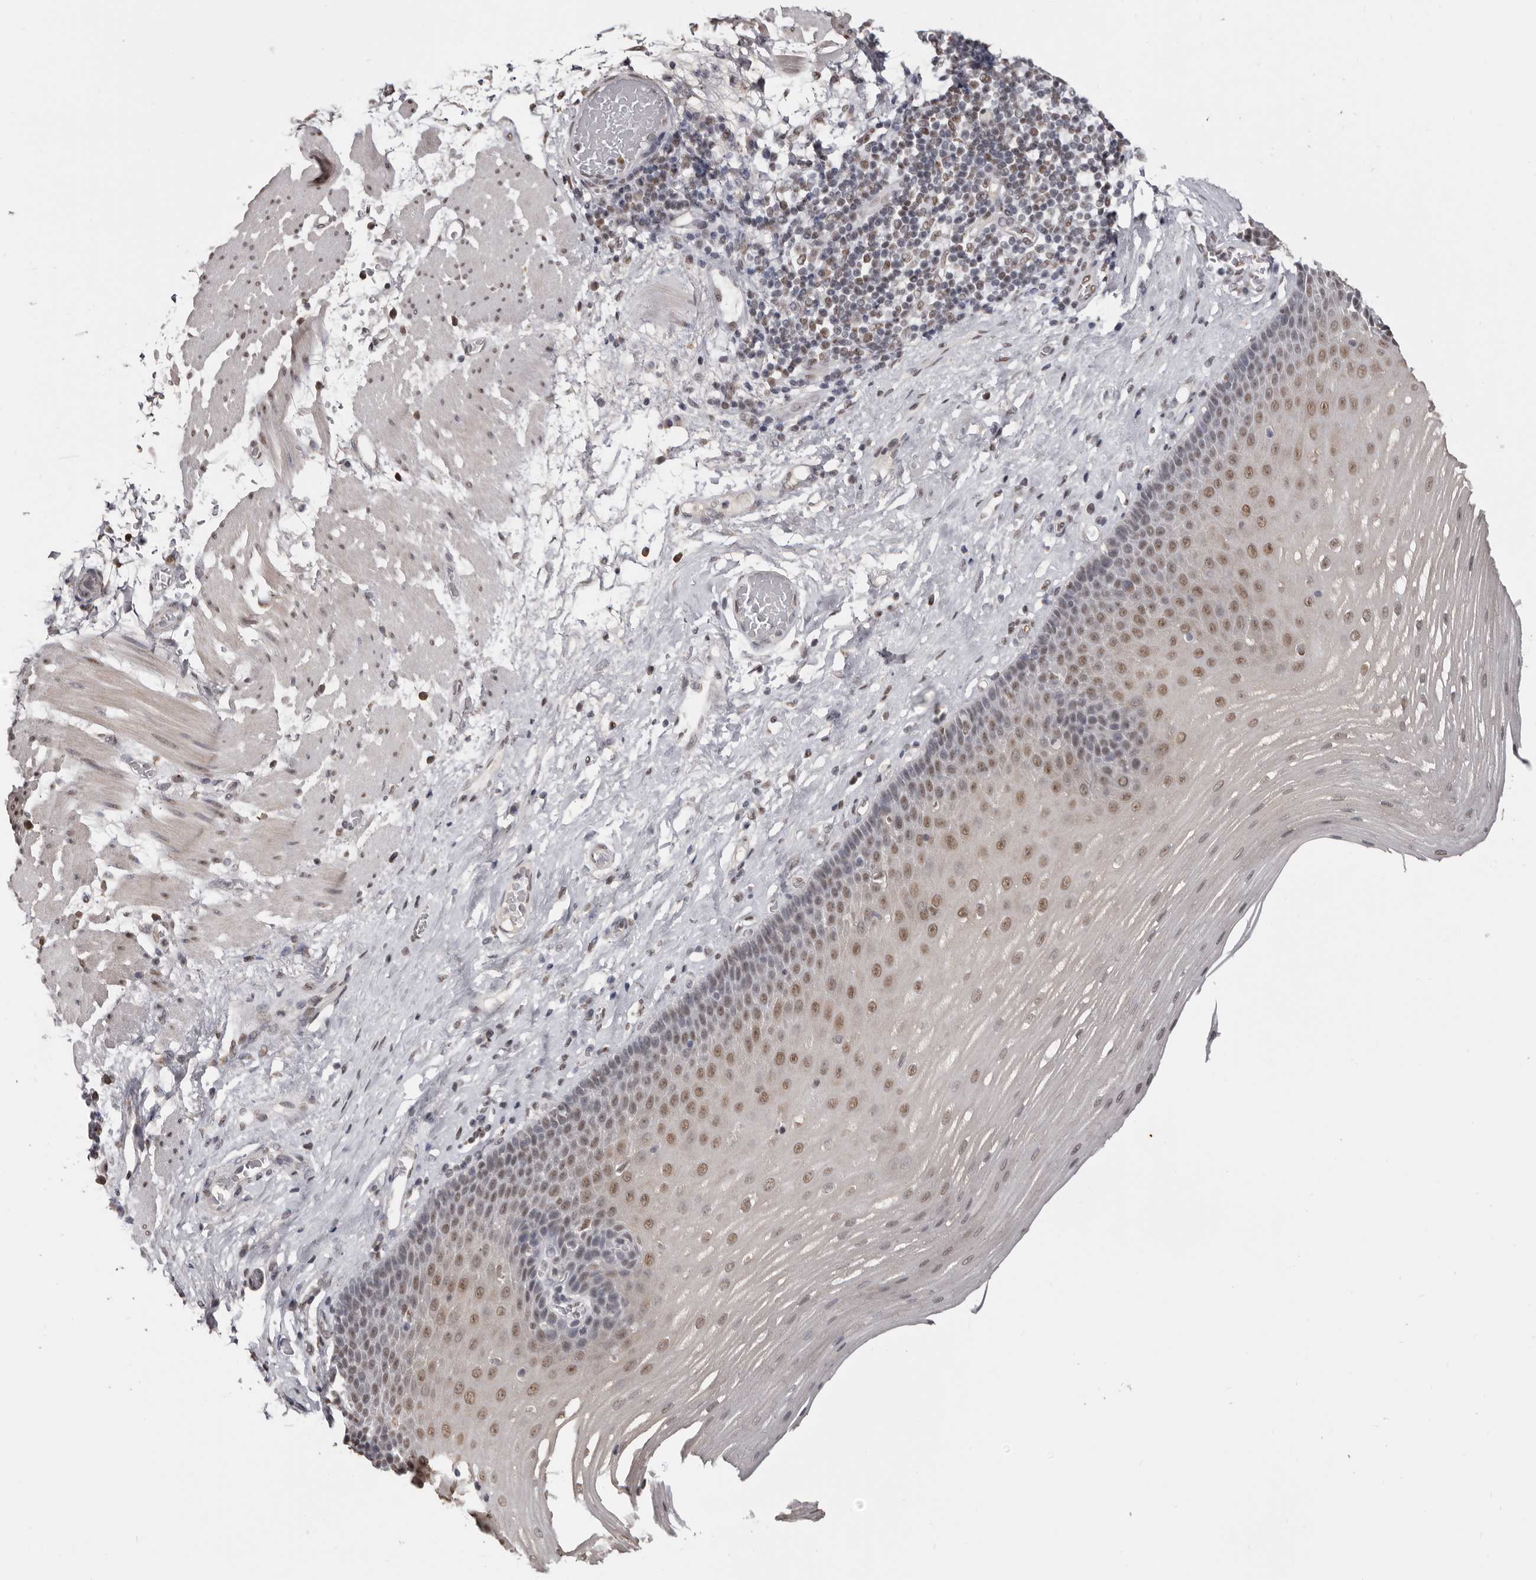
{"staining": {"intensity": "moderate", "quantity": ">75%", "location": "nuclear"}, "tissue": "esophagus", "cell_type": "Squamous epithelial cells", "image_type": "normal", "snomed": [{"axis": "morphology", "description": "Normal tissue, NOS"}, {"axis": "topography", "description": "Esophagus"}], "caption": "Normal esophagus reveals moderate nuclear positivity in approximately >75% of squamous epithelial cells, visualized by immunohistochemistry.", "gene": "SCAF4", "patient": {"sex": "male", "age": 62}}